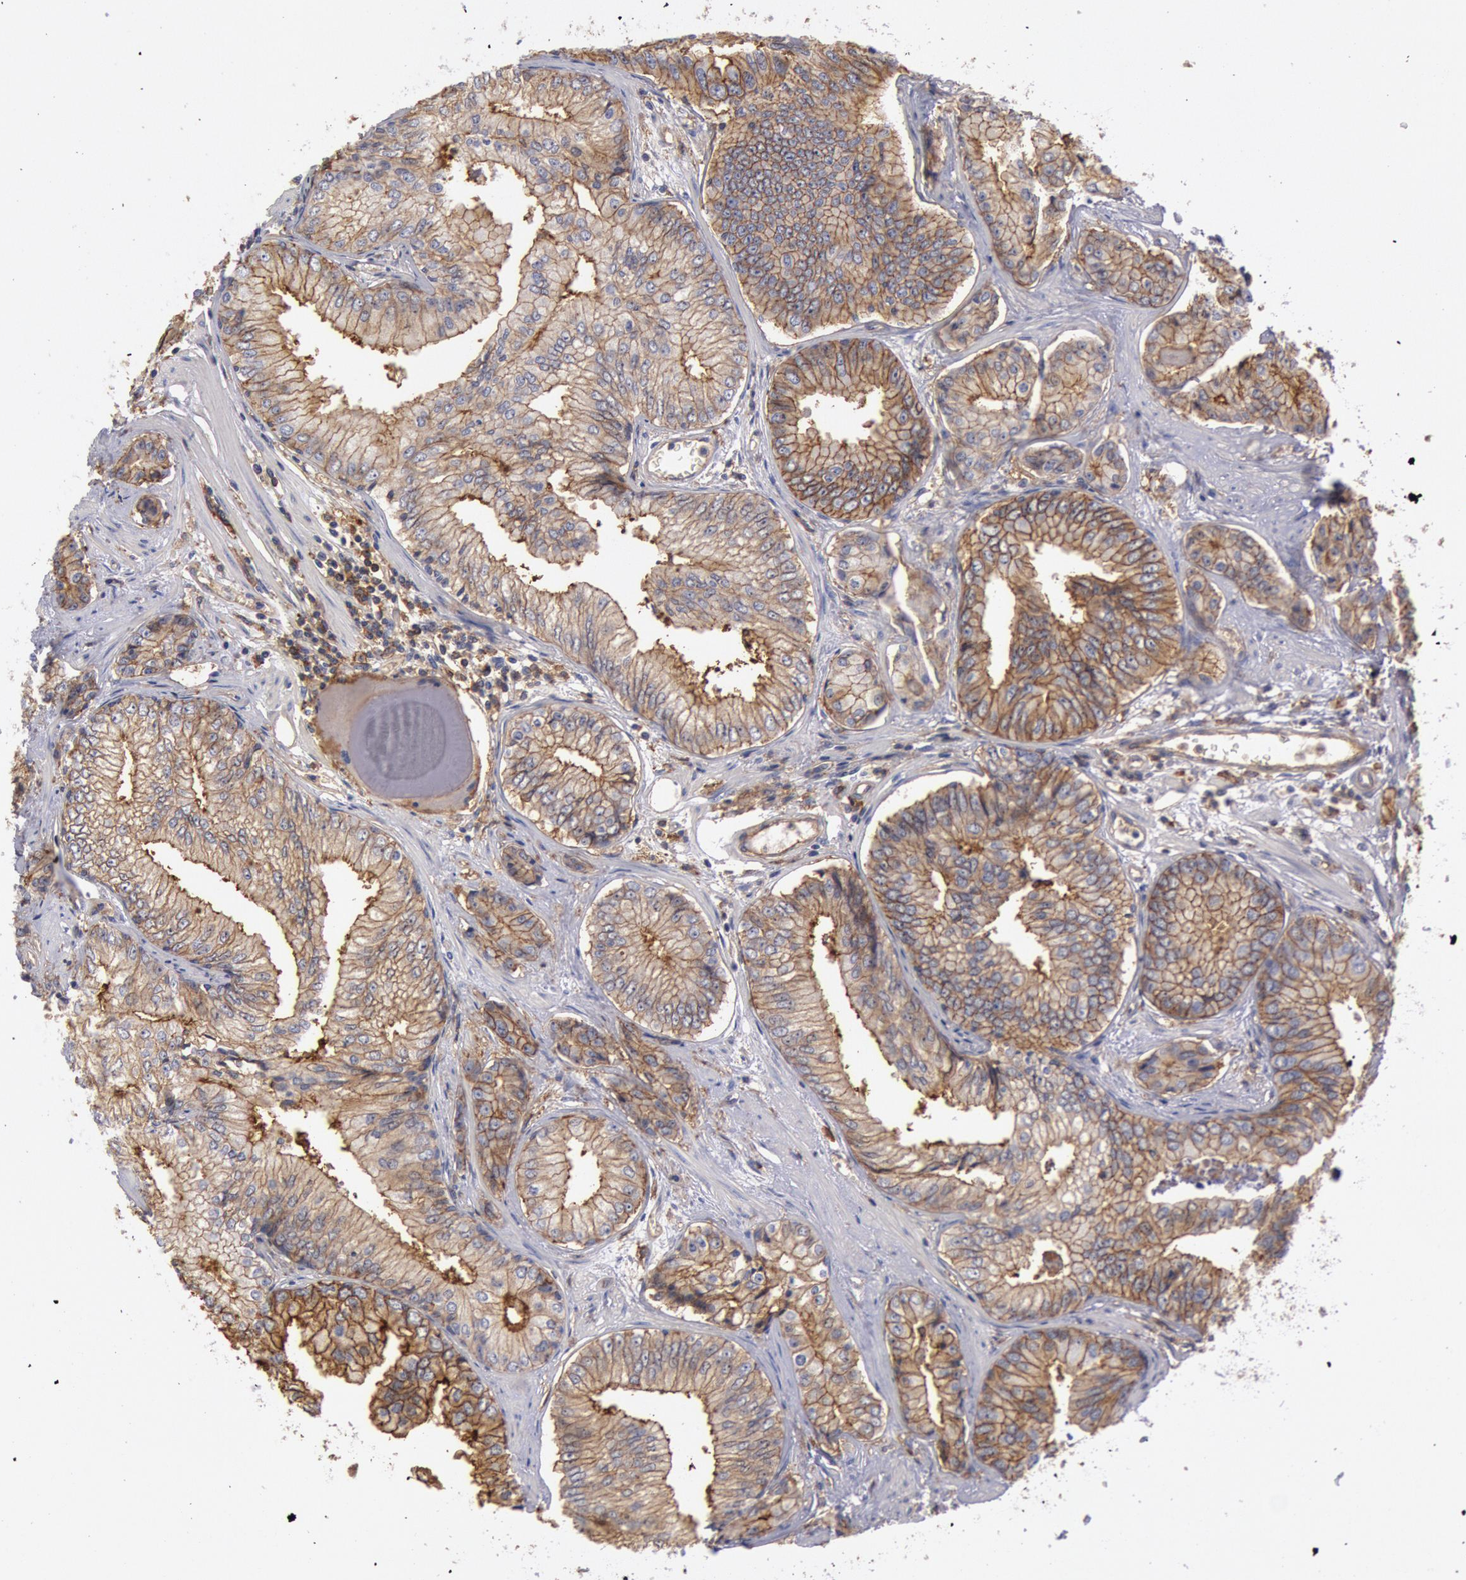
{"staining": {"intensity": "moderate", "quantity": ">75%", "location": "cytoplasmic/membranous"}, "tissue": "prostate cancer", "cell_type": "Tumor cells", "image_type": "cancer", "snomed": [{"axis": "morphology", "description": "Adenocarcinoma, High grade"}, {"axis": "topography", "description": "Prostate"}], "caption": "IHC photomicrograph of human prostate cancer (adenocarcinoma (high-grade)) stained for a protein (brown), which exhibits medium levels of moderate cytoplasmic/membranous positivity in about >75% of tumor cells.", "gene": "SNAP23", "patient": {"sex": "male", "age": 56}}